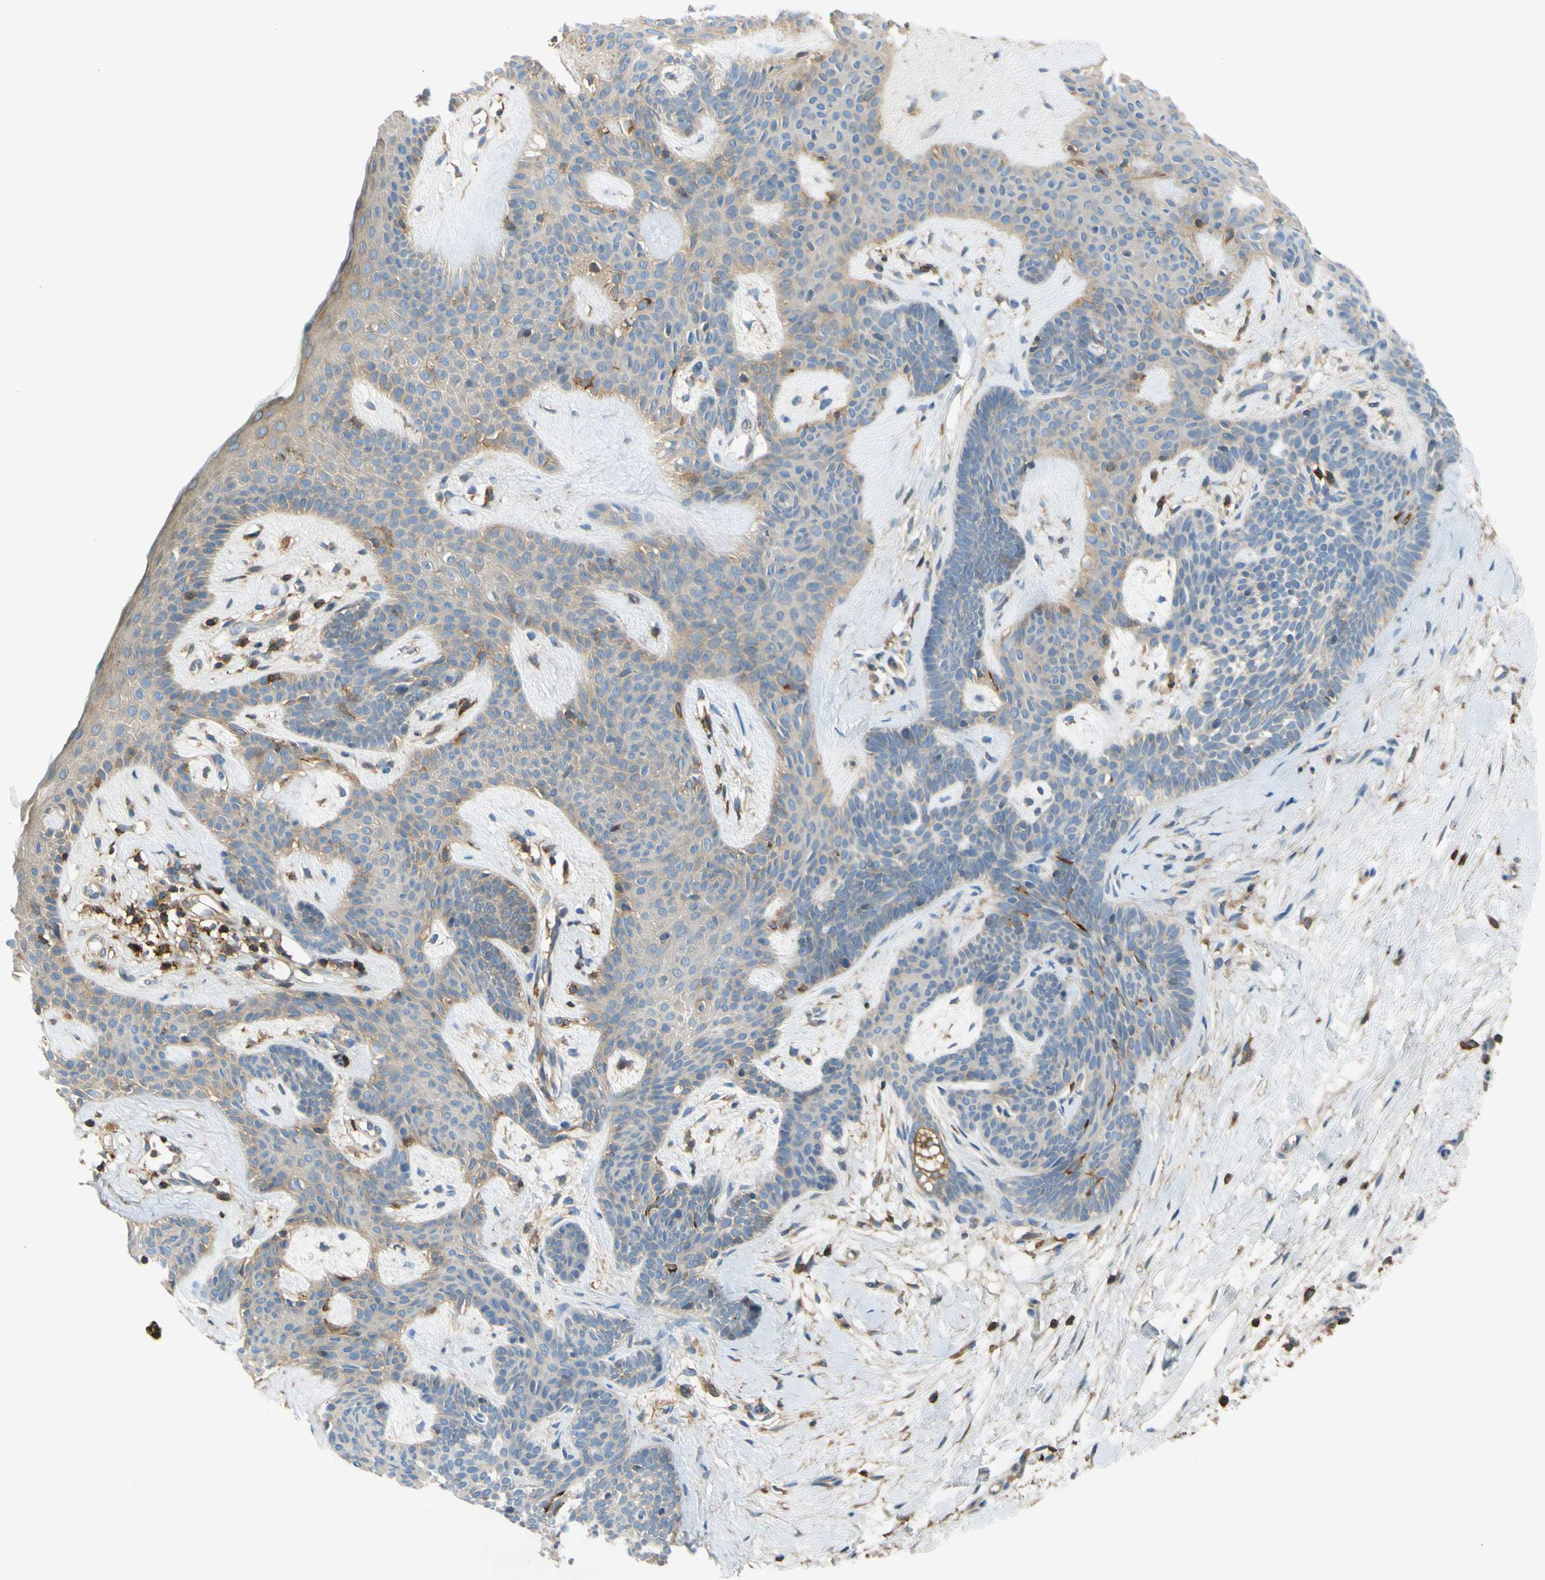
{"staining": {"intensity": "weak", "quantity": "25%-75%", "location": "cytoplasmic/membranous"}, "tissue": "skin cancer", "cell_type": "Tumor cells", "image_type": "cancer", "snomed": [{"axis": "morphology", "description": "Developmental malformation"}, {"axis": "morphology", "description": "Basal cell carcinoma"}, {"axis": "topography", "description": "Skin"}], "caption": "About 25%-75% of tumor cells in human skin cancer demonstrate weak cytoplasmic/membranous protein staining as visualized by brown immunohistochemical staining.", "gene": "POR", "patient": {"sex": "female", "age": 62}}